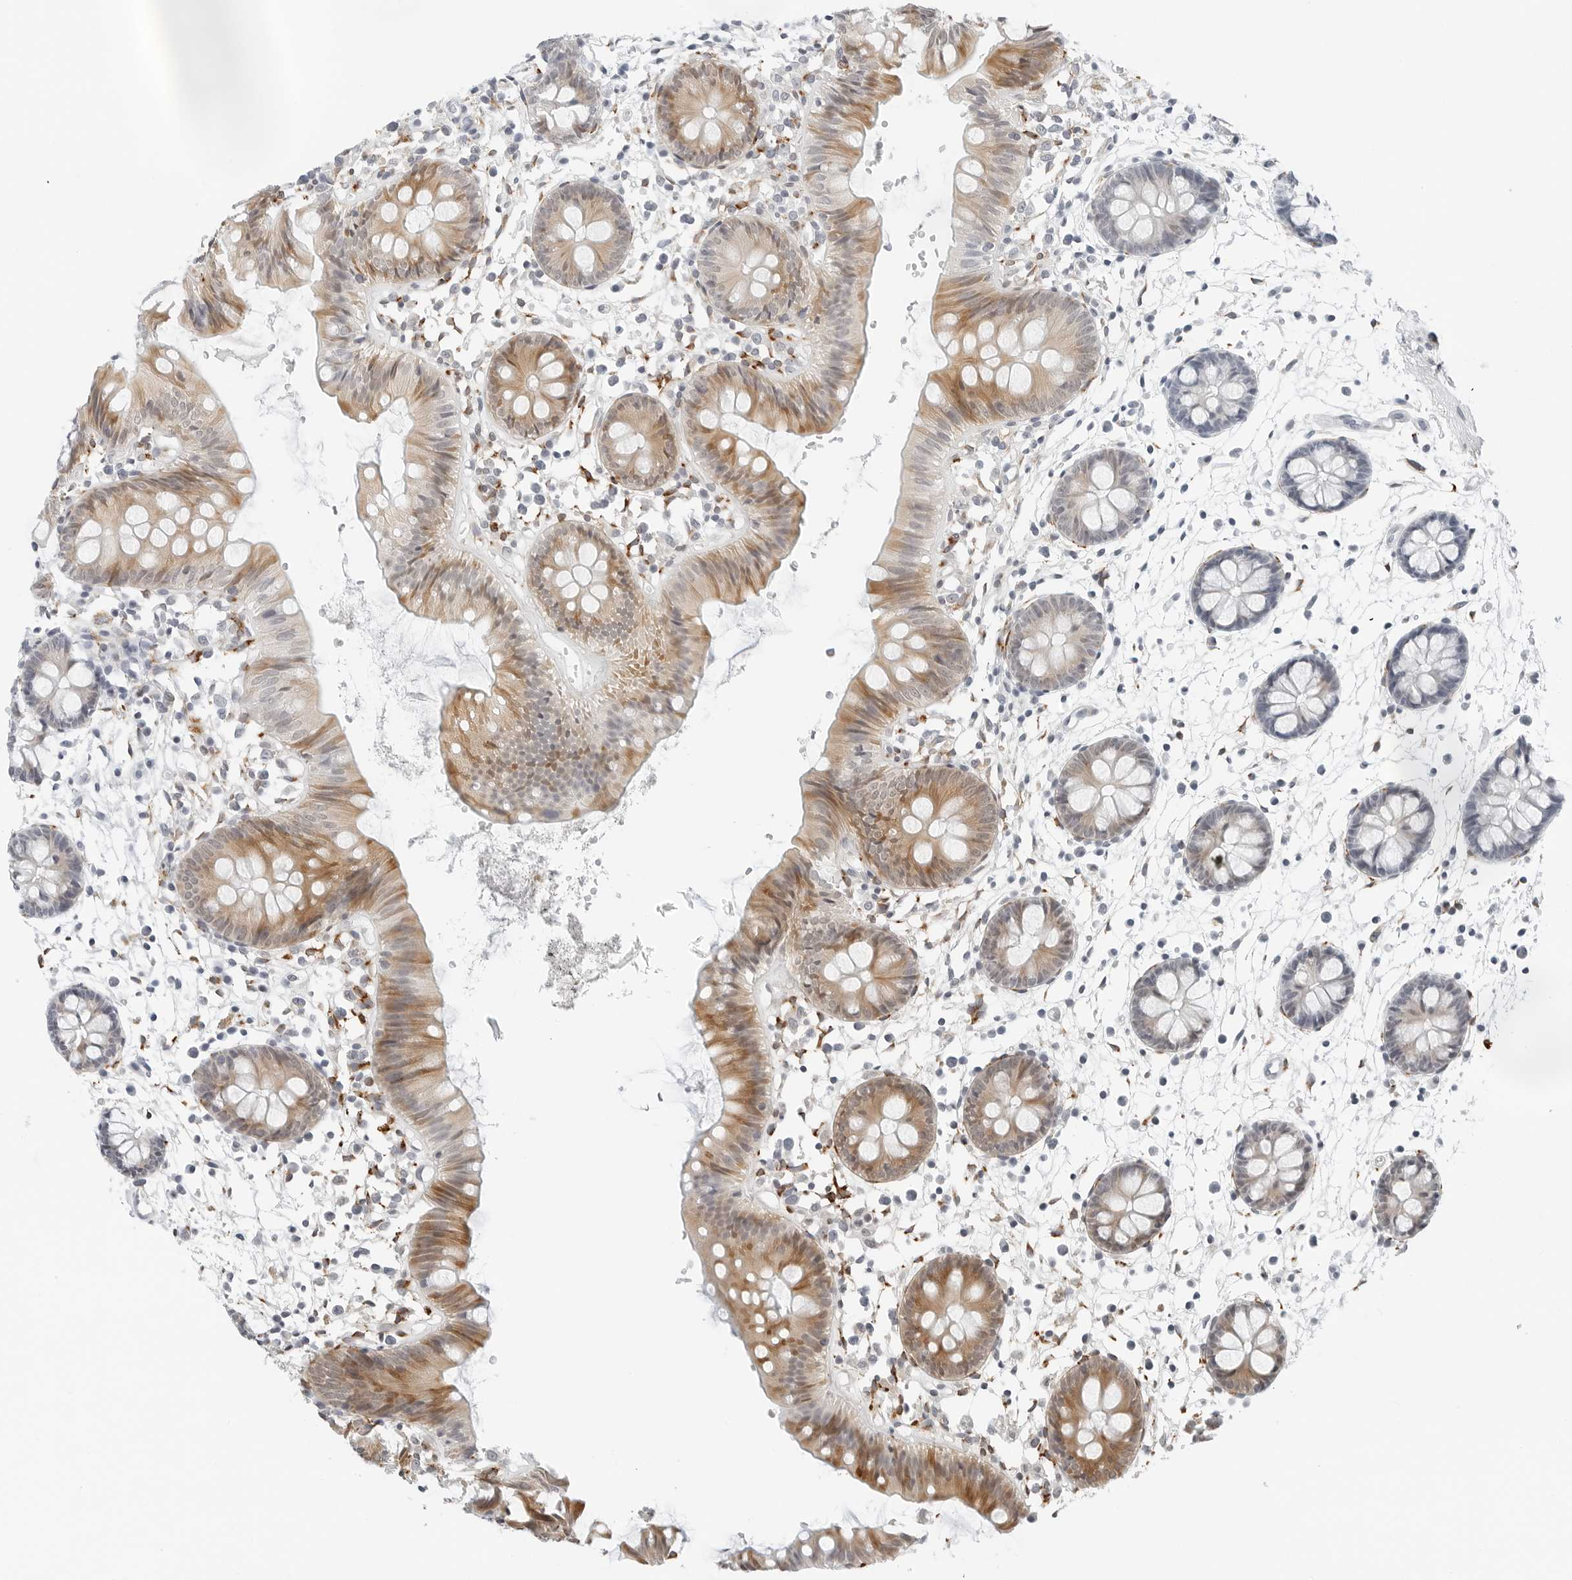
{"staining": {"intensity": "negative", "quantity": "none", "location": "none"}, "tissue": "colon", "cell_type": "Endothelial cells", "image_type": "normal", "snomed": [{"axis": "morphology", "description": "Normal tissue, NOS"}, {"axis": "topography", "description": "Colon"}], "caption": "Human colon stained for a protein using immunohistochemistry (IHC) displays no expression in endothelial cells.", "gene": "P4HA2", "patient": {"sex": "male", "age": 56}}